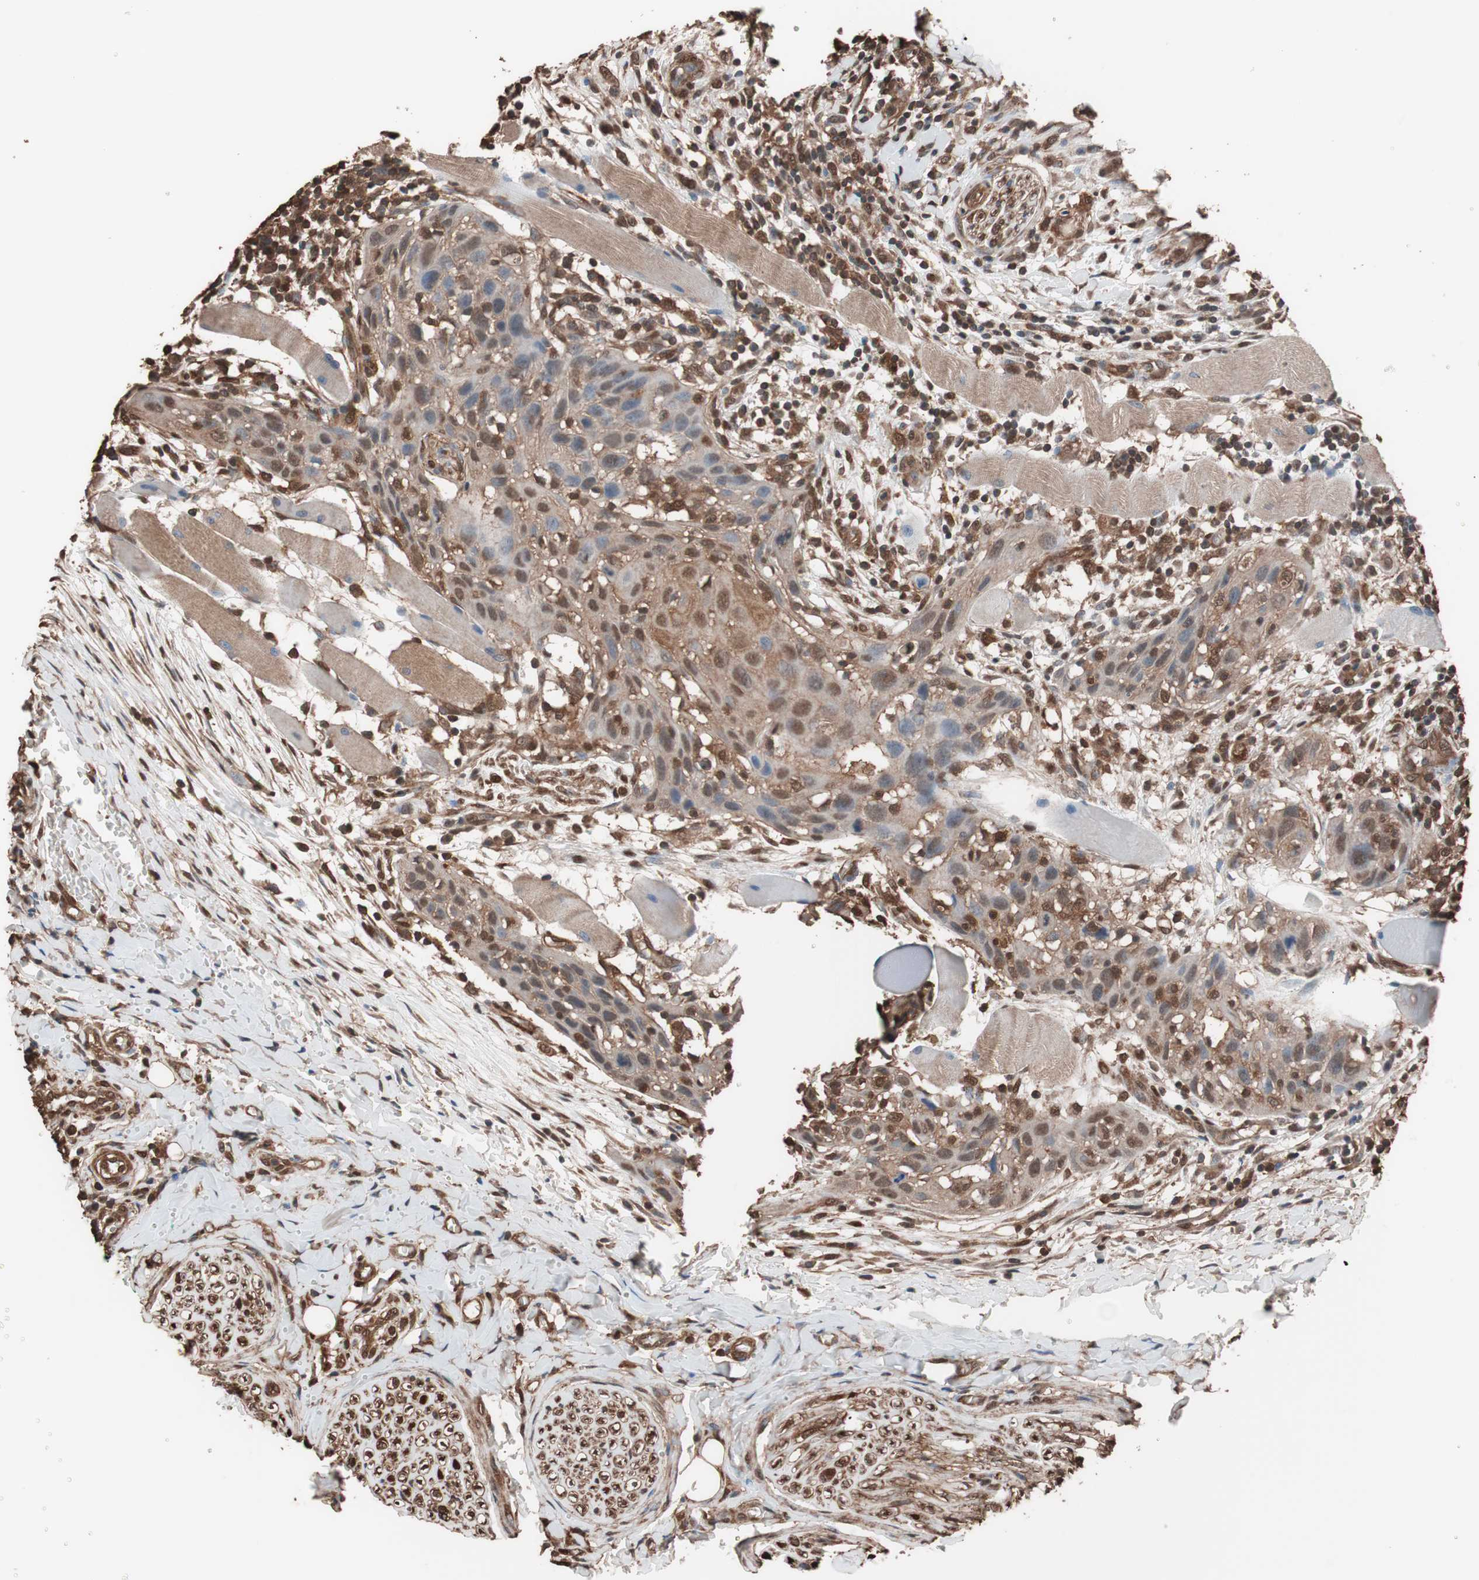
{"staining": {"intensity": "moderate", "quantity": ">75%", "location": "cytoplasmic/membranous,nuclear"}, "tissue": "head and neck cancer", "cell_type": "Tumor cells", "image_type": "cancer", "snomed": [{"axis": "morphology", "description": "Normal tissue, NOS"}, {"axis": "morphology", "description": "Squamous cell carcinoma, NOS"}, {"axis": "topography", "description": "Oral tissue"}, {"axis": "topography", "description": "Head-Neck"}], "caption": "This histopathology image exhibits head and neck squamous cell carcinoma stained with immunohistochemistry (IHC) to label a protein in brown. The cytoplasmic/membranous and nuclear of tumor cells show moderate positivity for the protein. Nuclei are counter-stained blue.", "gene": "CALM2", "patient": {"sex": "female", "age": 50}}